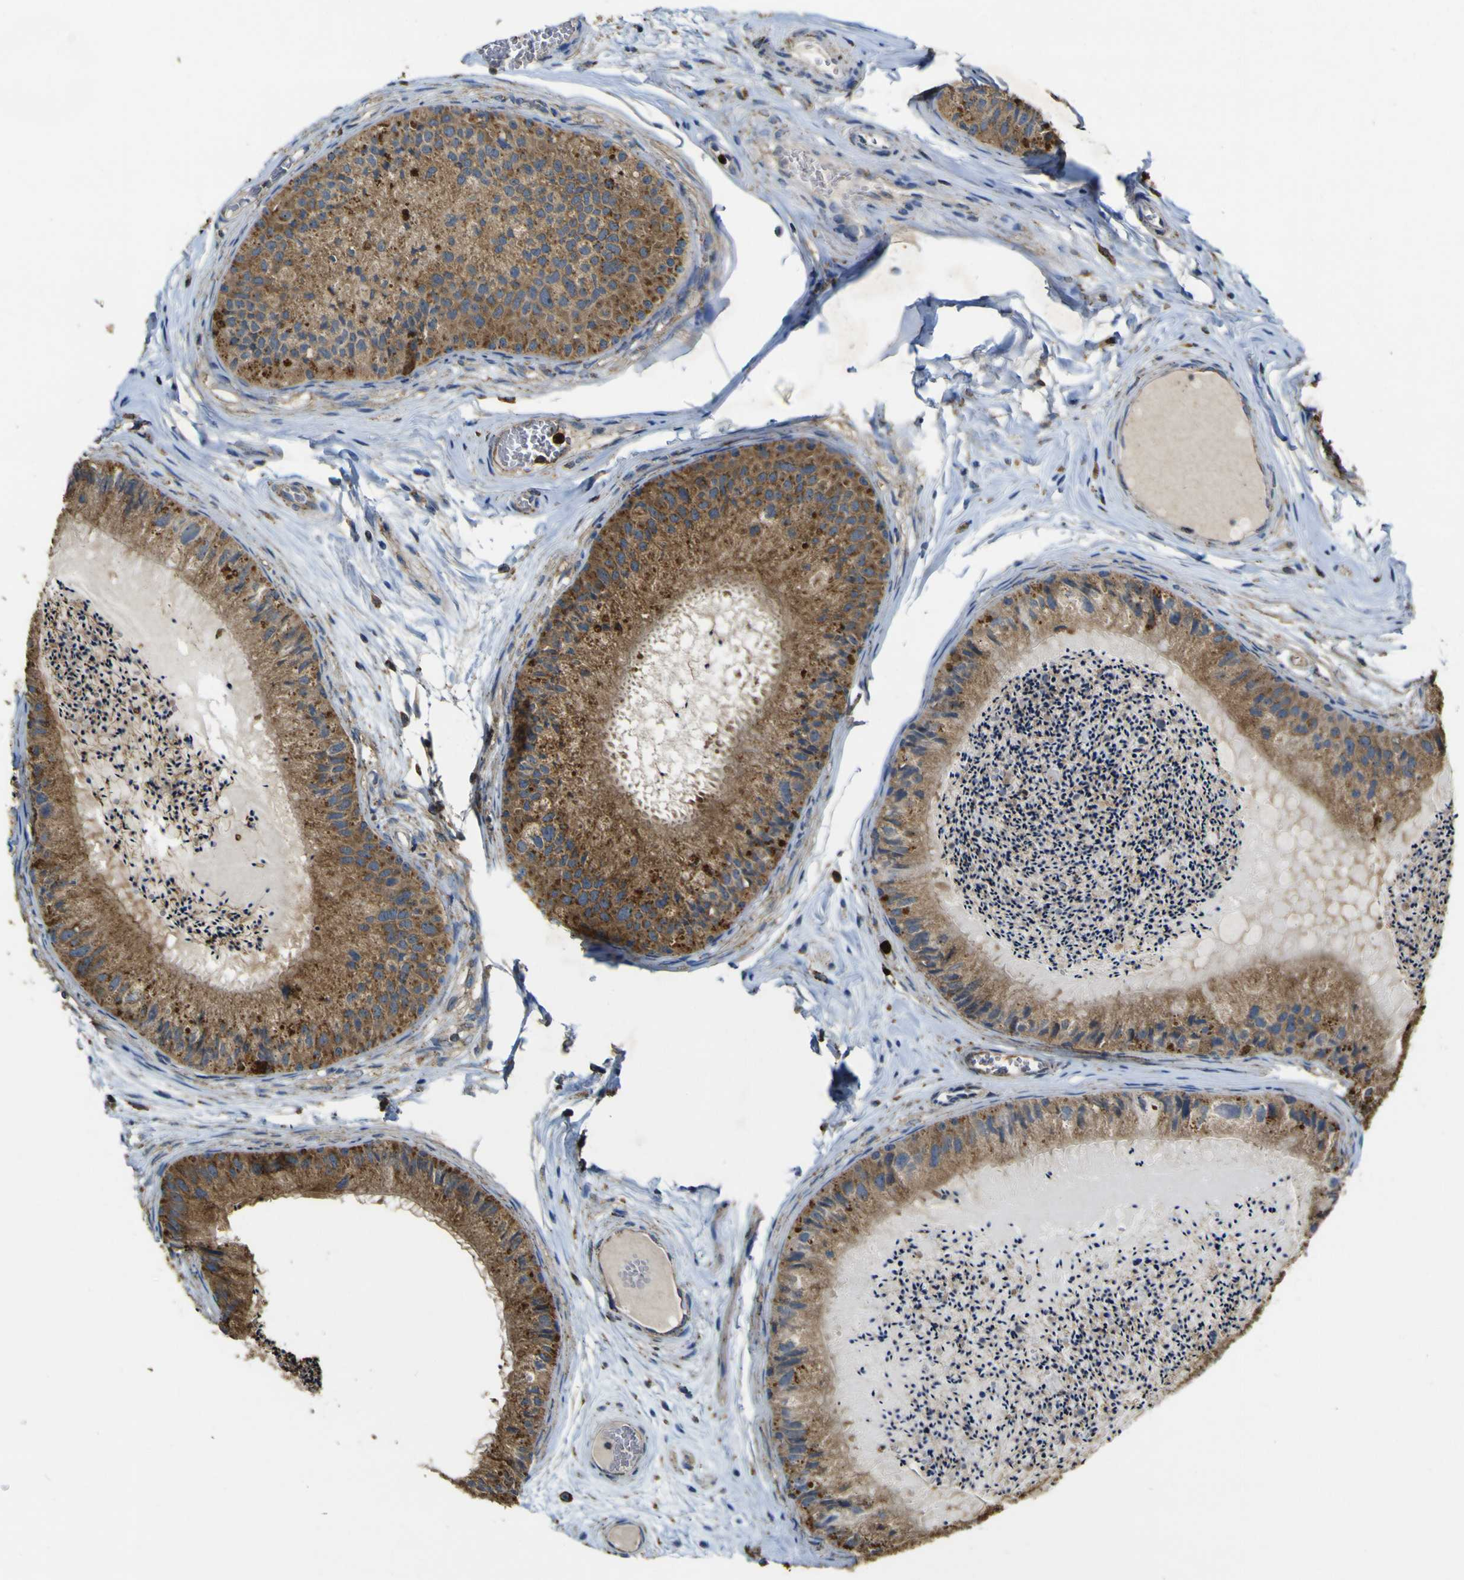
{"staining": {"intensity": "strong", "quantity": ">75%", "location": "cytoplasmic/membranous"}, "tissue": "epididymis", "cell_type": "Glandular cells", "image_type": "normal", "snomed": [{"axis": "morphology", "description": "Normal tissue, NOS"}, {"axis": "topography", "description": "Epididymis"}], "caption": "Epididymis stained with DAB (3,3'-diaminobenzidine) immunohistochemistry displays high levels of strong cytoplasmic/membranous positivity in approximately >75% of glandular cells.", "gene": "ACSL3", "patient": {"sex": "male", "age": 31}}